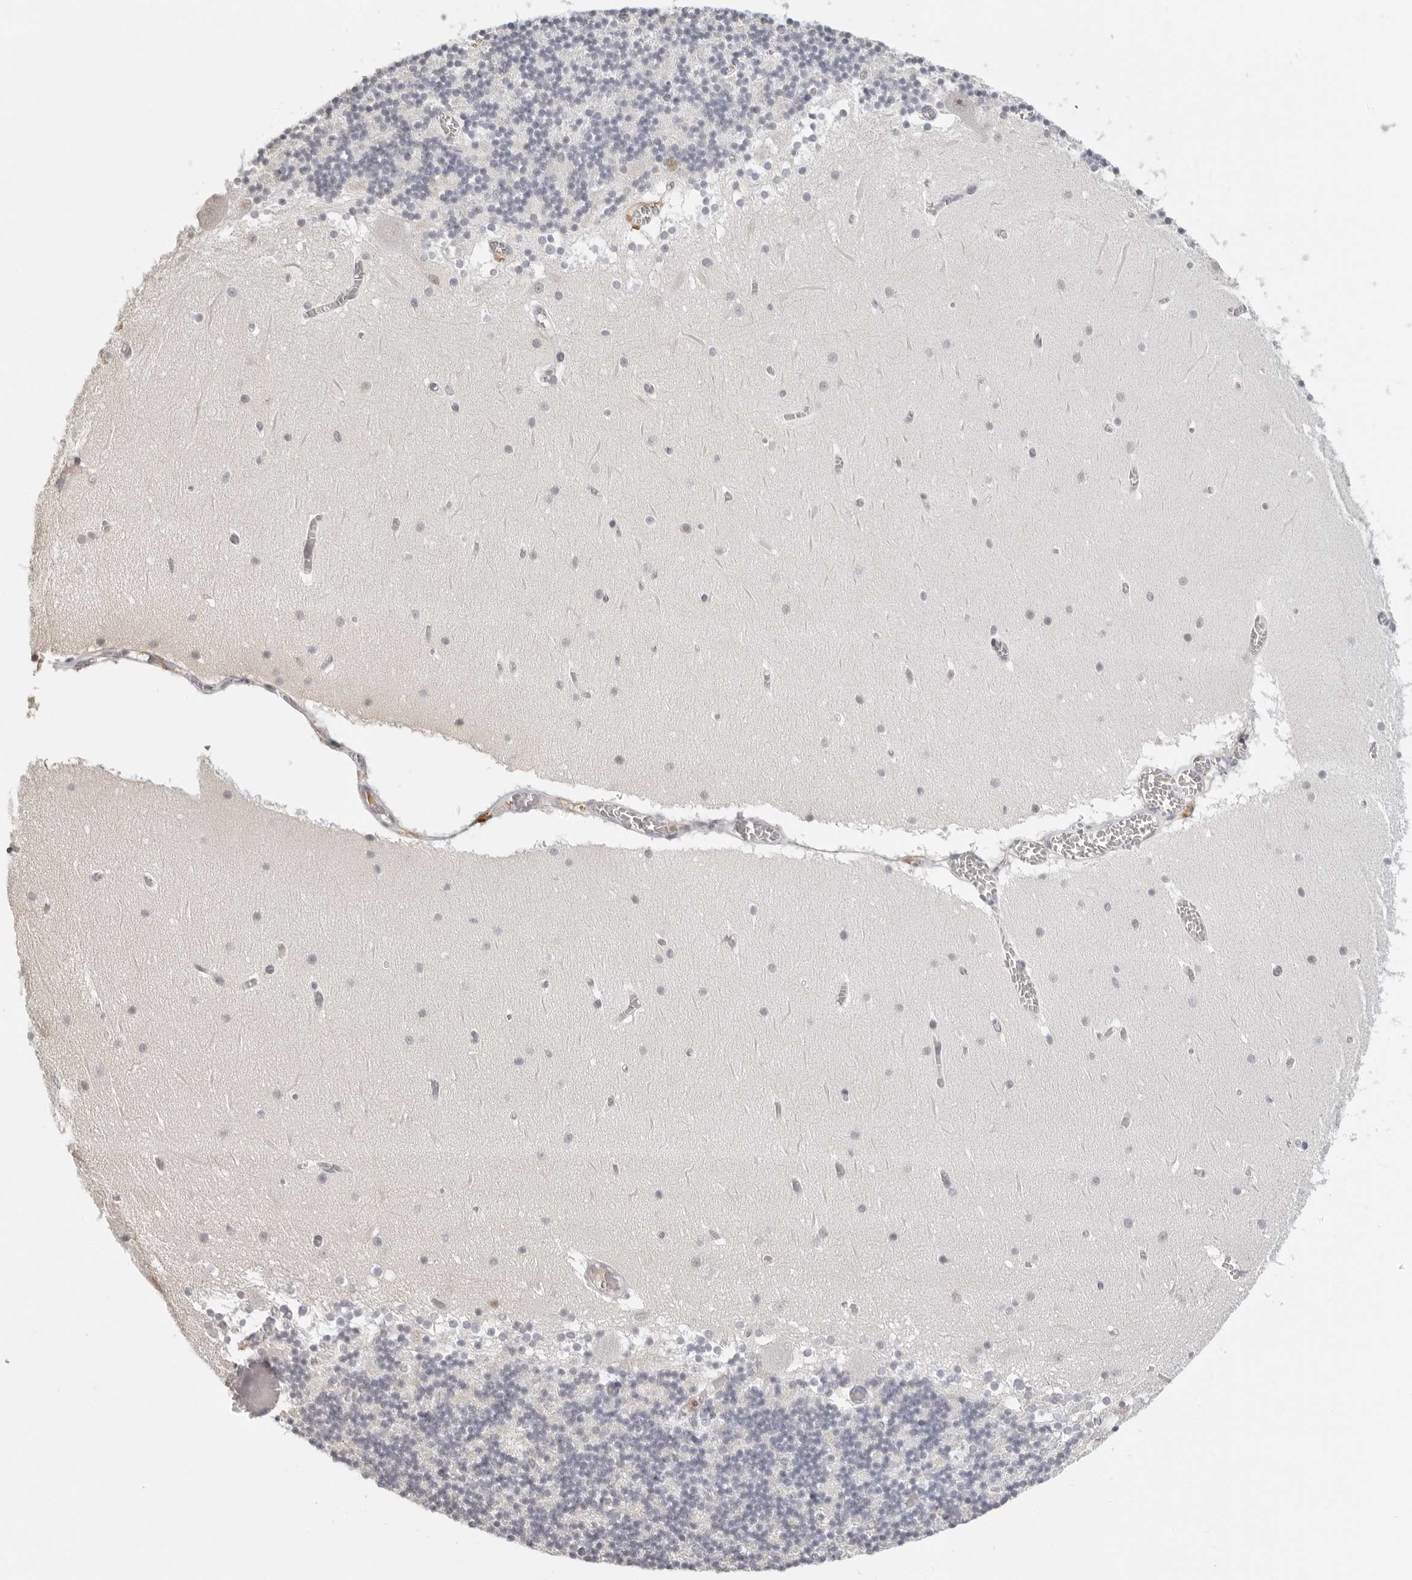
{"staining": {"intensity": "negative", "quantity": "none", "location": "none"}, "tissue": "cerebellum", "cell_type": "Cells in granular layer", "image_type": "normal", "snomed": [{"axis": "morphology", "description": "Normal tissue, NOS"}, {"axis": "topography", "description": "Cerebellum"}], "caption": "High power microscopy image of an immunohistochemistry image of benign cerebellum, revealing no significant staining in cells in granular layer.", "gene": "MSH6", "patient": {"sex": "female", "age": 28}}